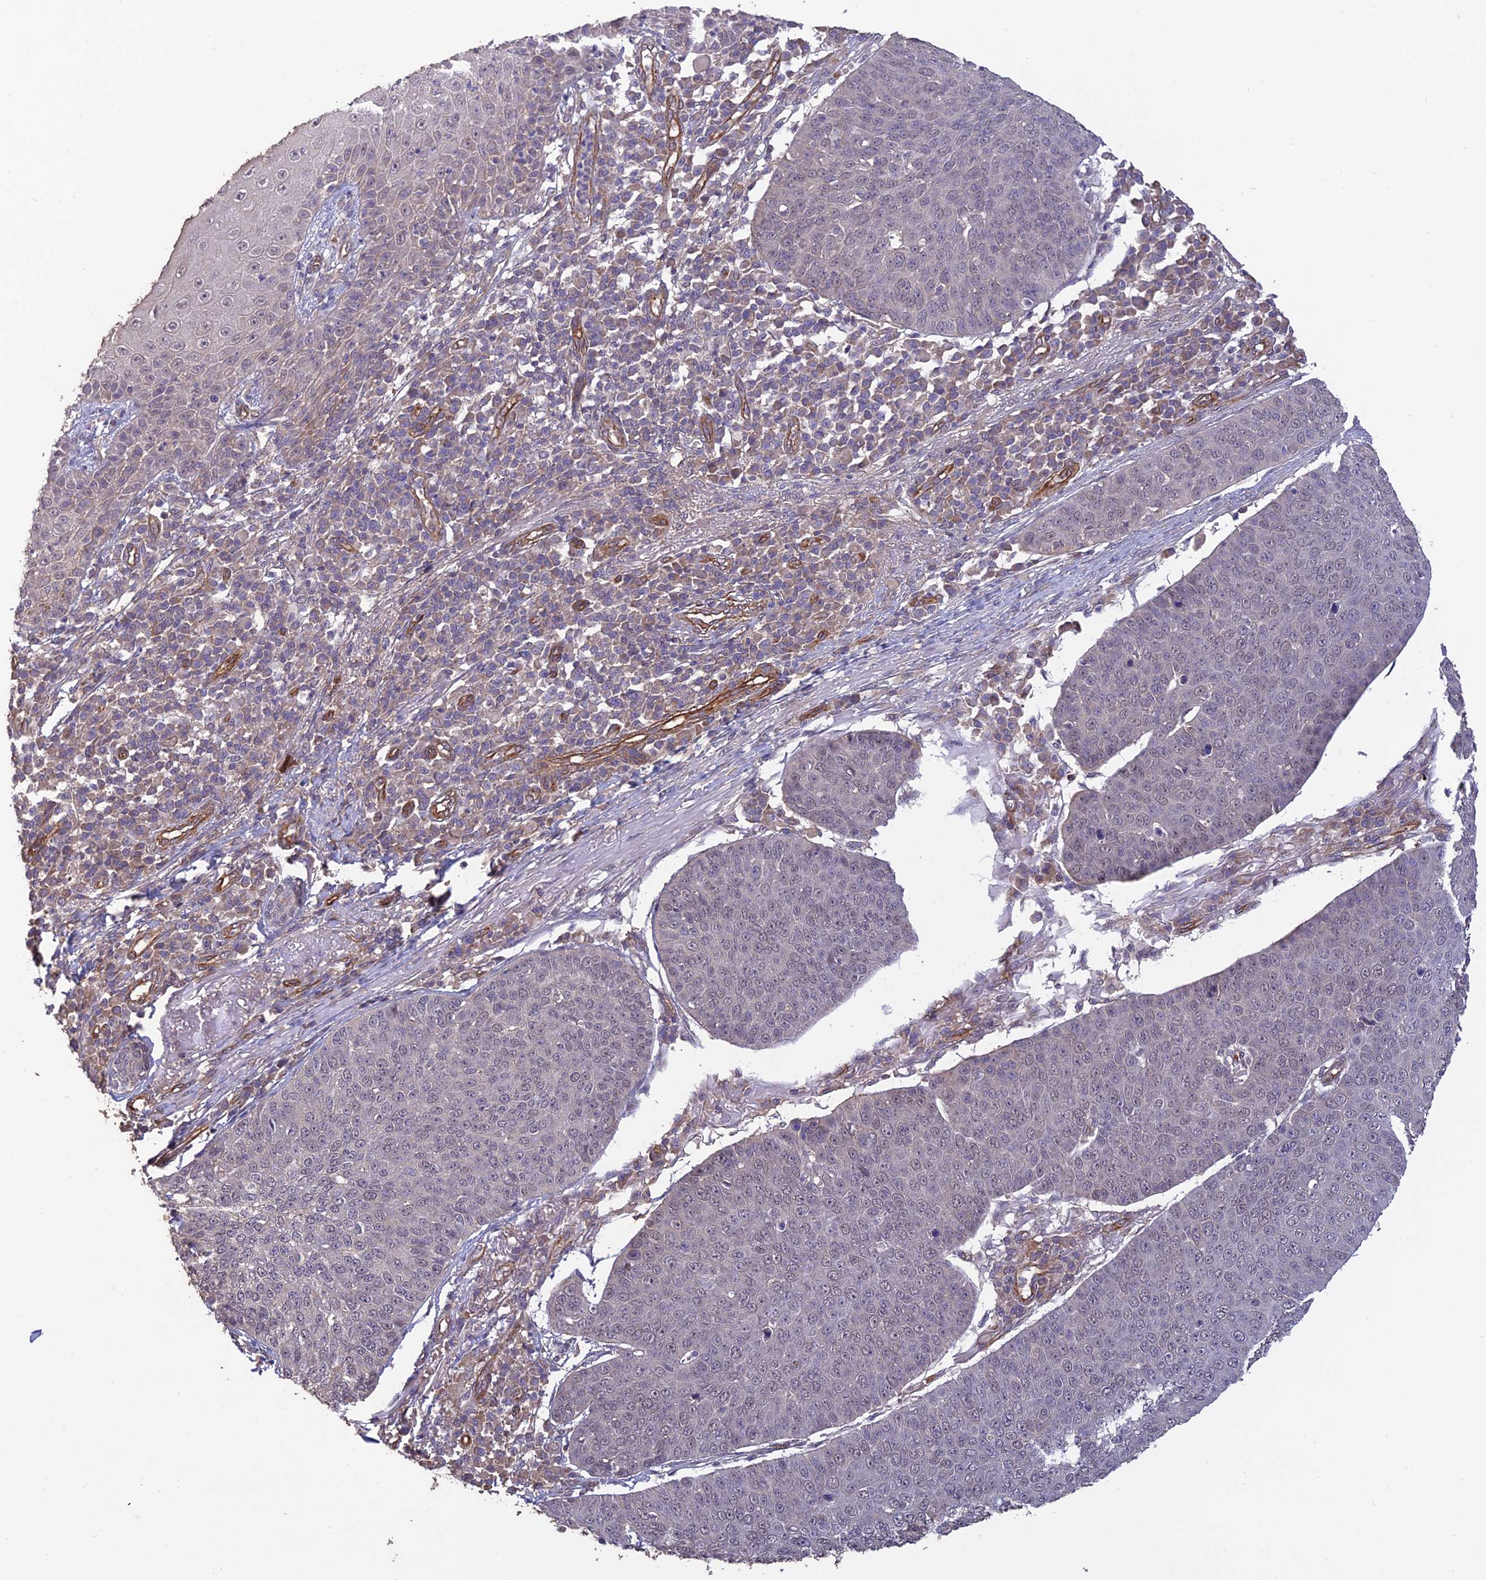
{"staining": {"intensity": "negative", "quantity": "none", "location": "none"}, "tissue": "skin cancer", "cell_type": "Tumor cells", "image_type": "cancer", "snomed": [{"axis": "morphology", "description": "Squamous cell carcinoma, NOS"}, {"axis": "topography", "description": "Skin"}], "caption": "High power microscopy histopathology image of an immunohistochemistry micrograph of skin cancer (squamous cell carcinoma), revealing no significant staining in tumor cells. (DAB immunohistochemistry (IHC) with hematoxylin counter stain).", "gene": "PAGR1", "patient": {"sex": "male", "age": 71}}